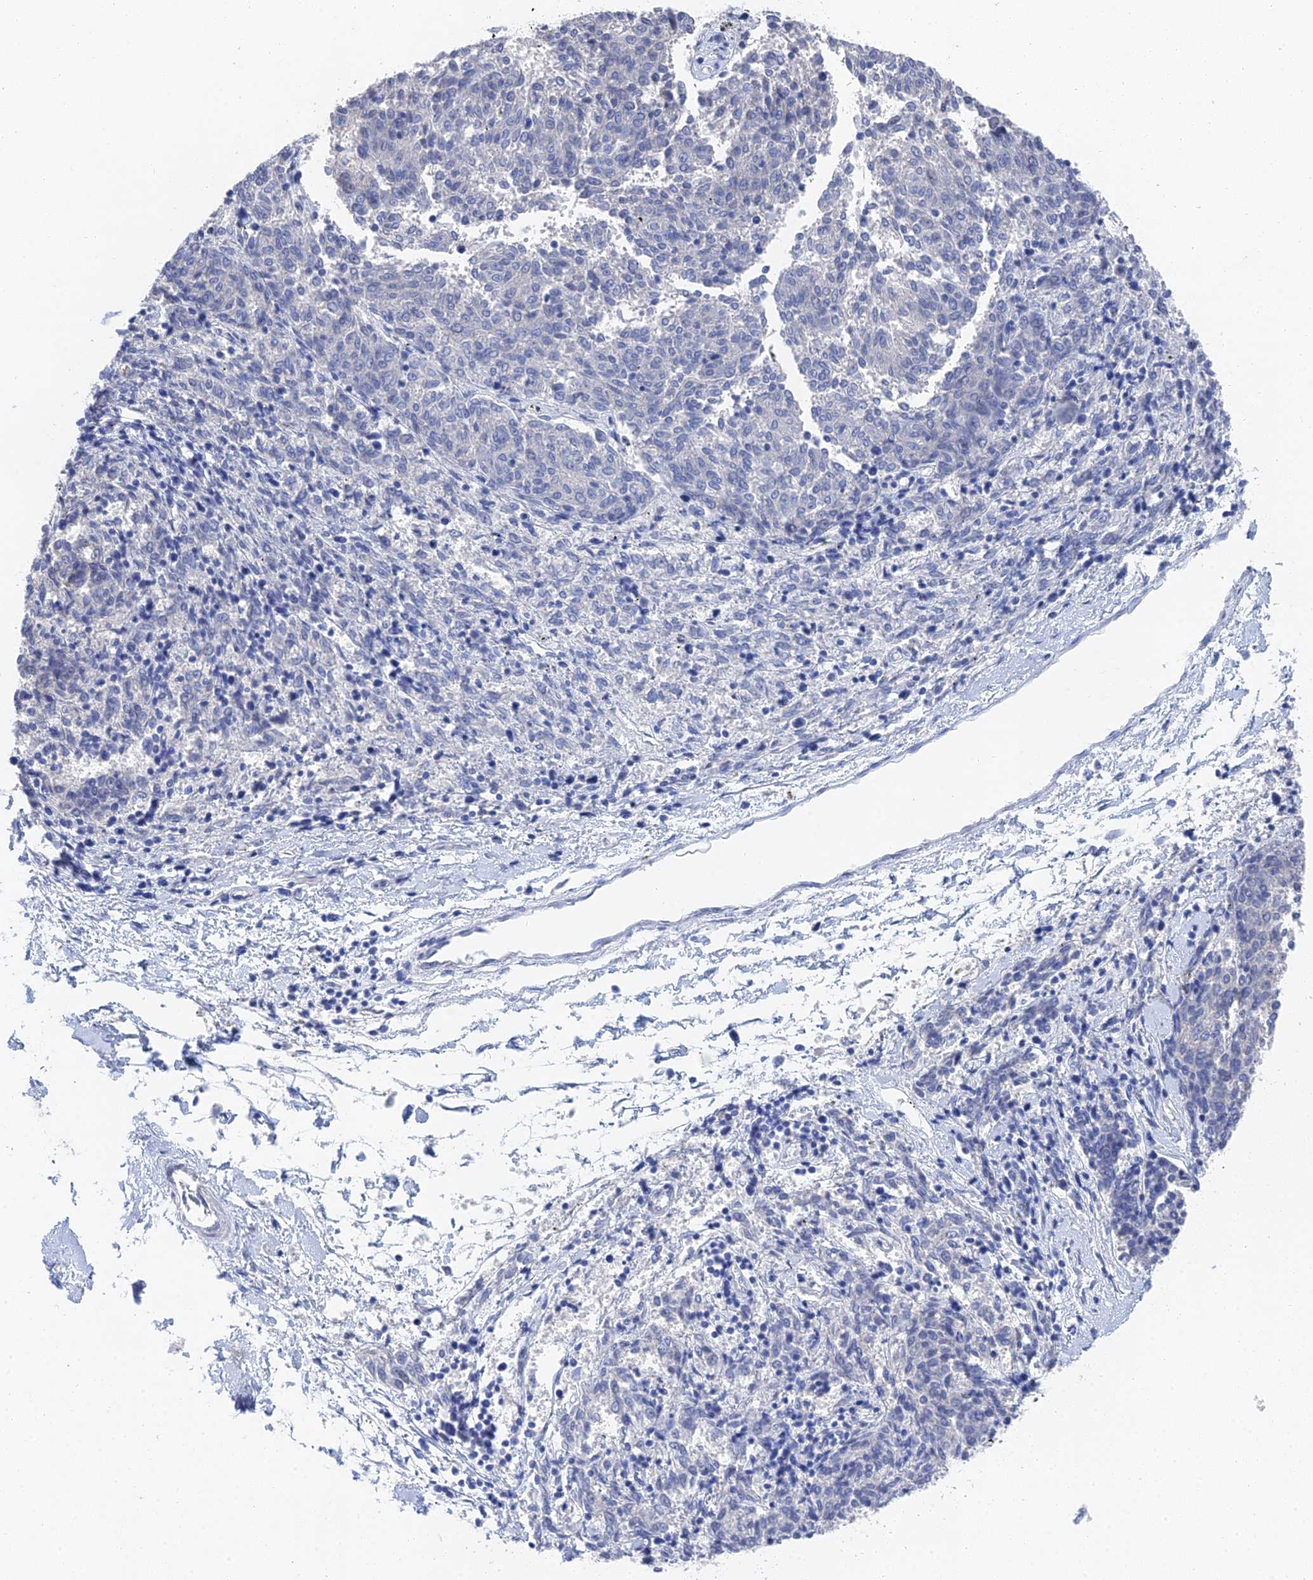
{"staining": {"intensity": "negative", "quantity": "none", "location": "none"}, "tissue": "melanoma", "cell_type": "Tumor cells", "image_type": "cancer", "snomed": [{"axis": "morphology", "description": "Malignant melanoma, NOS"}, {"axis": "topography", "description": "Skin"}], "caption": "DAB immunohistochemical staining of melanoma demonstrates no significant staining in tumor cells. Nuclei are stained in blue.", "gene": "GFAP", "patient": {"sex": "female", "age": 72}}